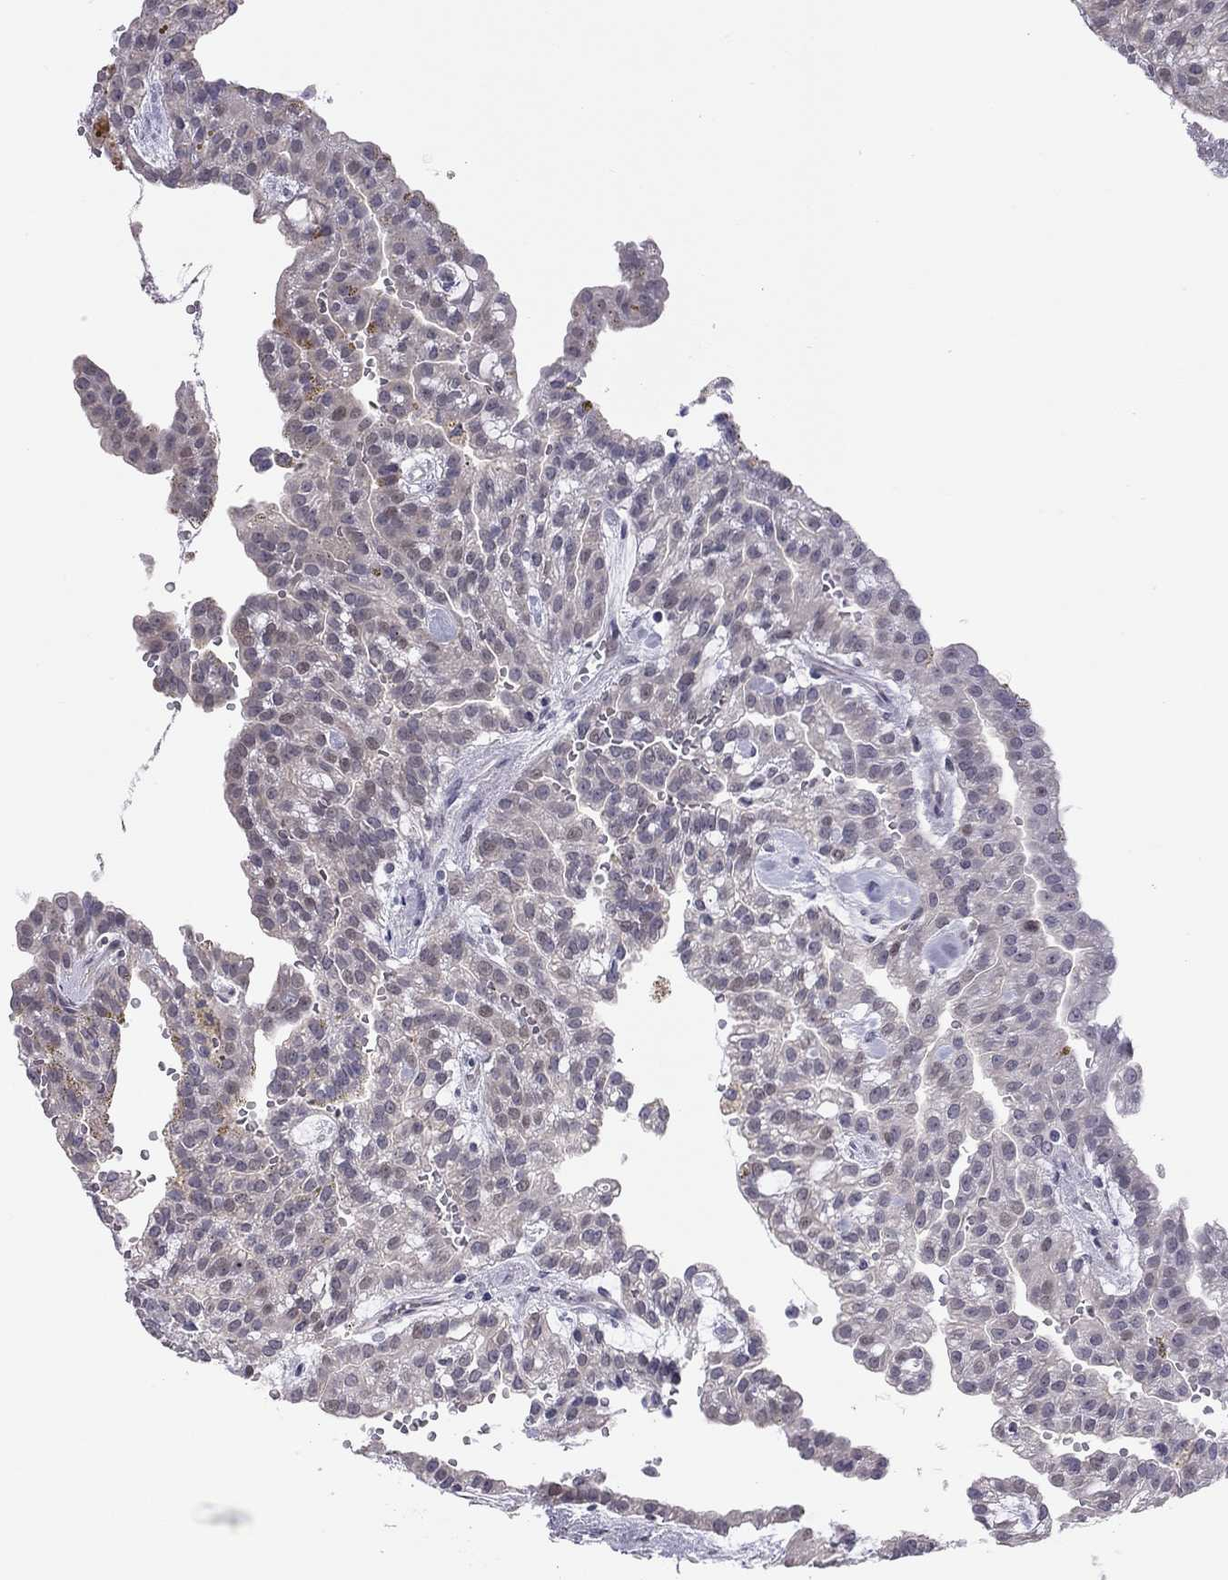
{"staining": {"intensity": "negative", "quantity": "none", "location": "none"}, "tissue": "renal cancer", "cell_type": "Tumor cells", "image_type": "cancer", "snomed": [{"axis": "morphology", "description": "Adenocarcinoma, NOS"}, {"axis": "topography", "description": "Kidney"}], "caption": "IHC micrograph of renal adenocarcinoma stained for a protein (brown), which reveals no staining in tumor cells.", "gene": "HSF2BP", "patient": {"sex": "male", "age": 63}}